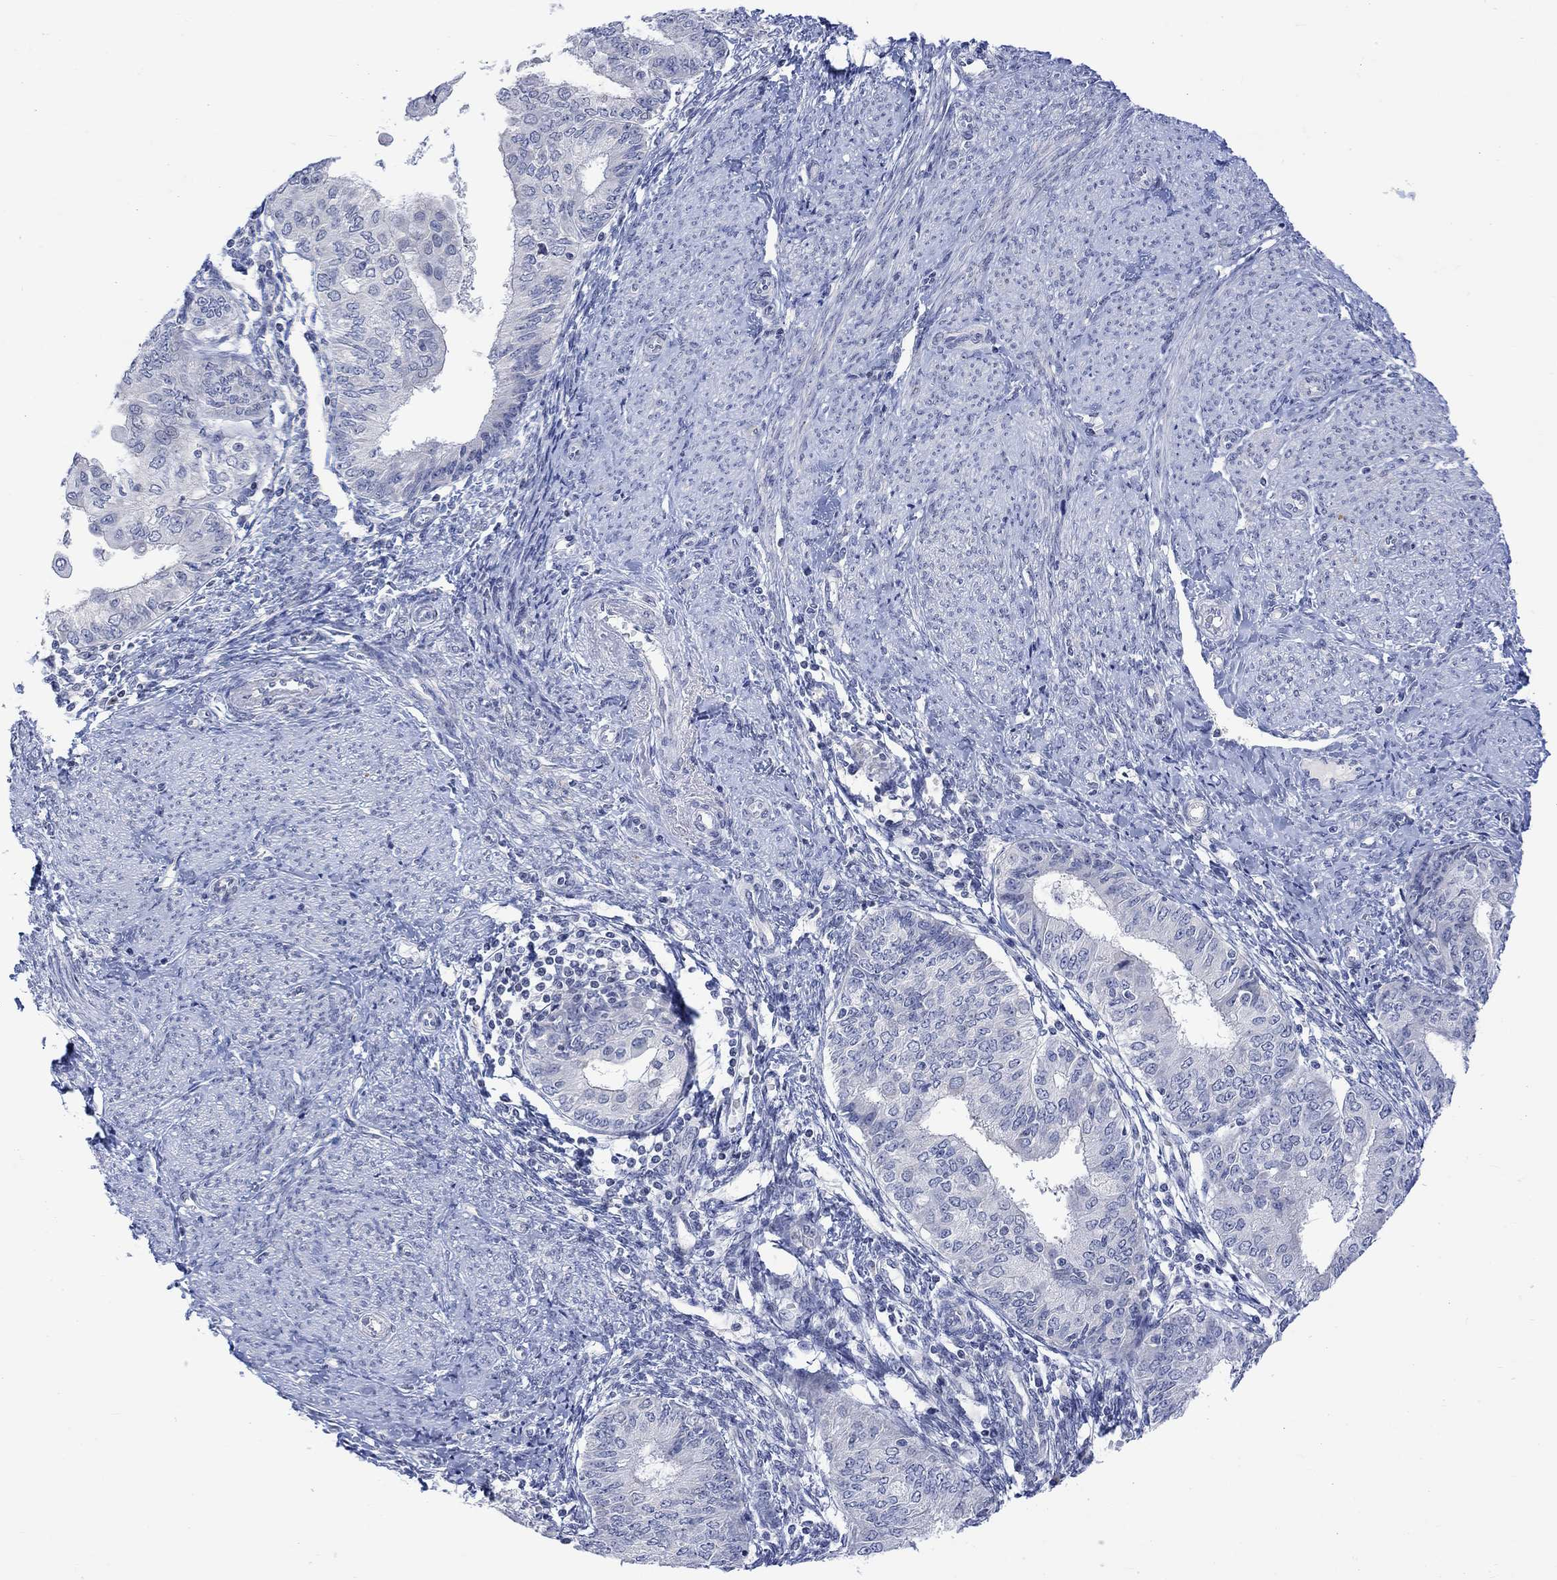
{"staining": {"intensity": "negative", "quantity": "none", "location": "none"}, "tissue": "endometrial cancer", "cell_type": "Tumor cells", "image_type": "cancer", "snomed": [{"axis": "morphology", "description": "Adenocarcinoma, NOS"}, {"axis": "topography", "description": "Endometrium"}], "caption": "Photomicrograph shows no protein expression in tumor cells of endometrial cancer (adenocarcinoma) tissue. (Brightfield microscopy of DAB immunohistochemistry (IHC) at high magnification).", "gene": "DCX", "patient": {"sex": "female", "age": 68}}